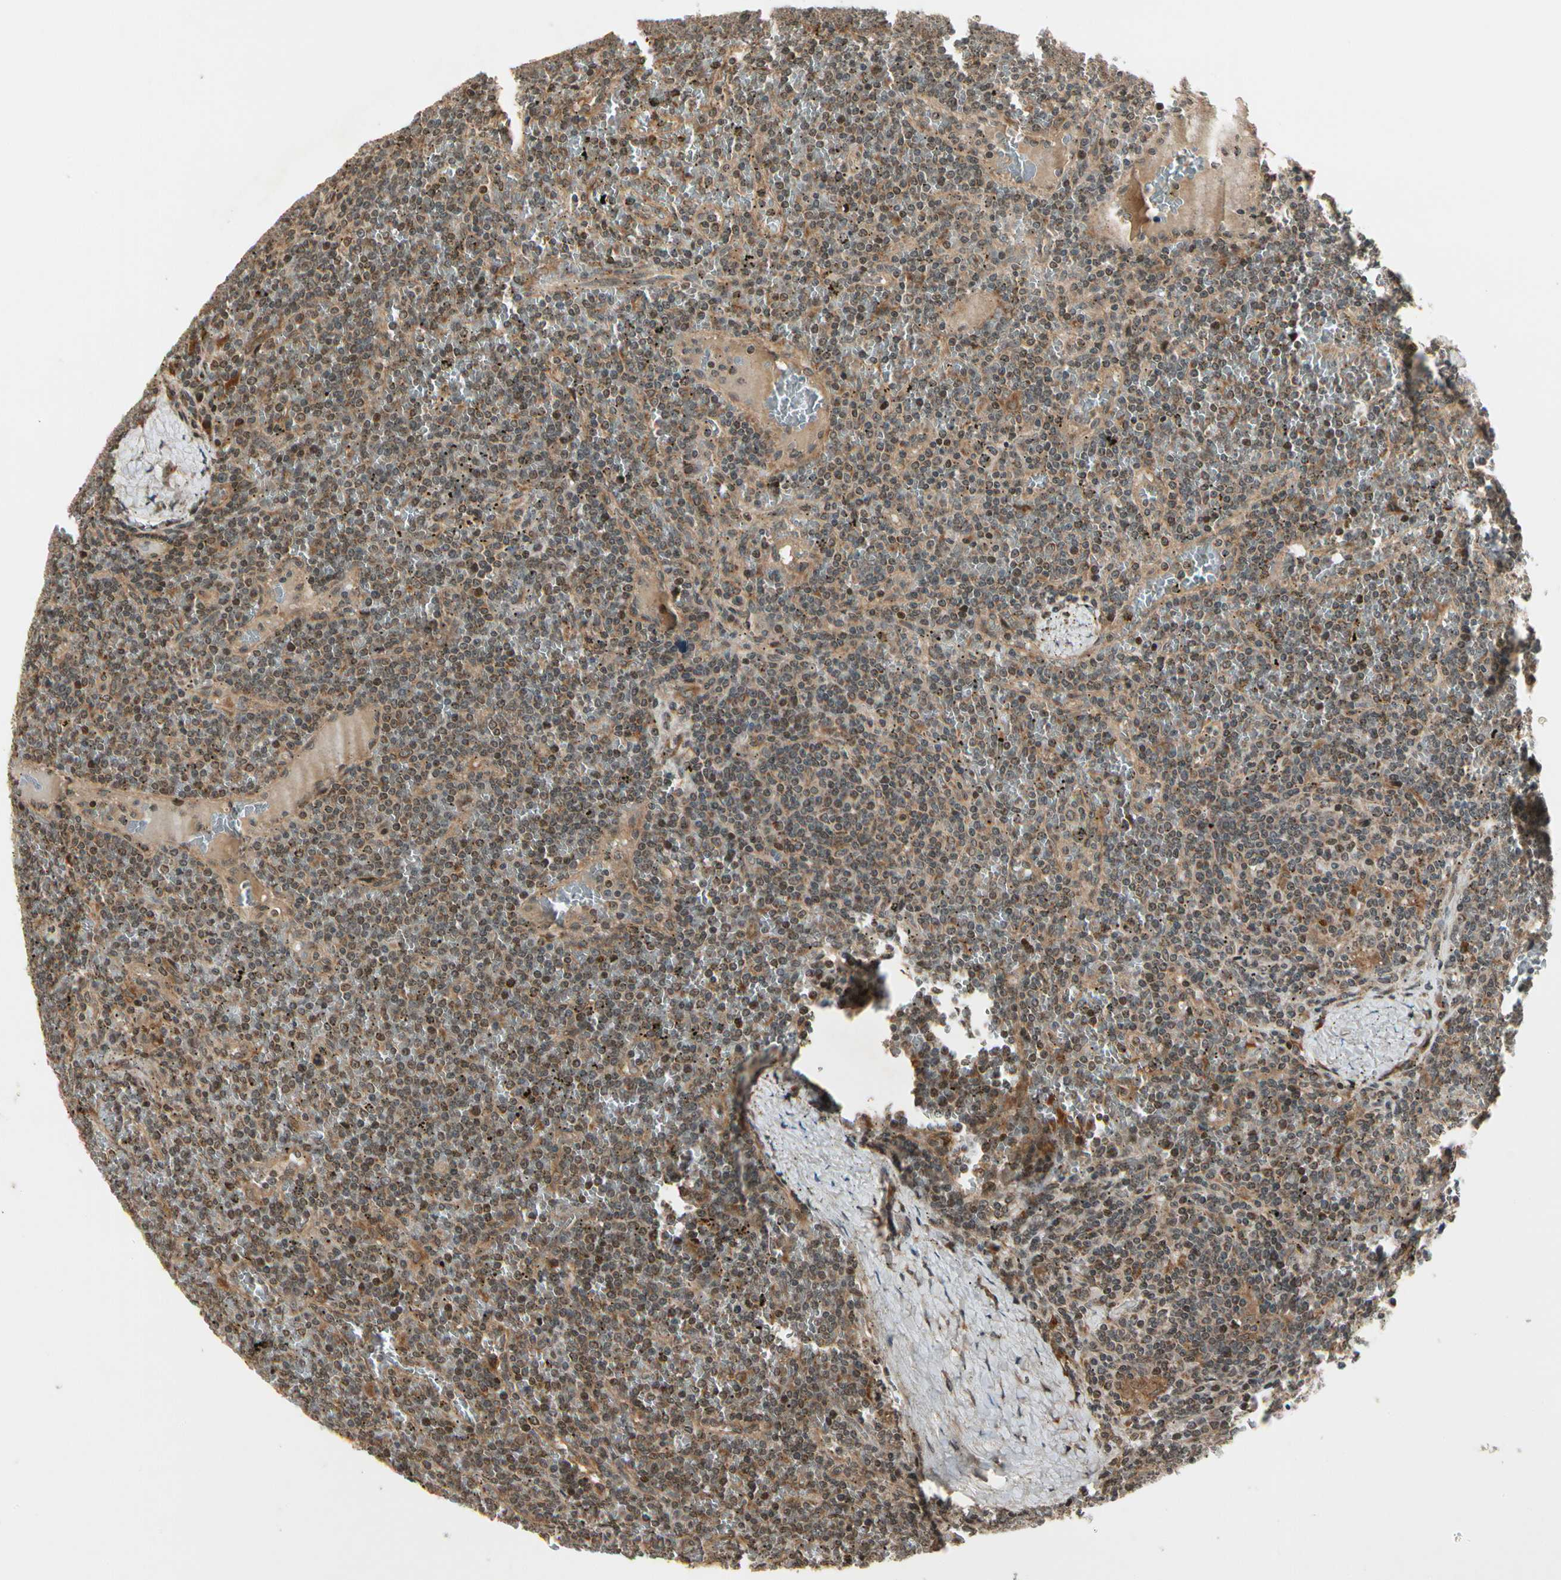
{"staining": {"intensity": "moderate", "quantity": "25%-75%", "location": "cytoplasmic/membranous"}, "tissue": "lymphoma", "cell_type": "Tumor cells", "image_type": "cancer", "snomed": [{"axis": "morphology", "description": "Malignant lymphoma, non-Hodgkin's type, Low grade"}, {"axis": "topography", "description": "Spleen"}], "caption": "Tumor cells demonstrate medium levels of moderate cytoplasmic/membranous positivity in about 25%-75% of cells in human malignant lymphoma, non-Hodgkin's type (low-grade).", "gene": "GLUL", "patient": {"sex": "female", "age": 19}}